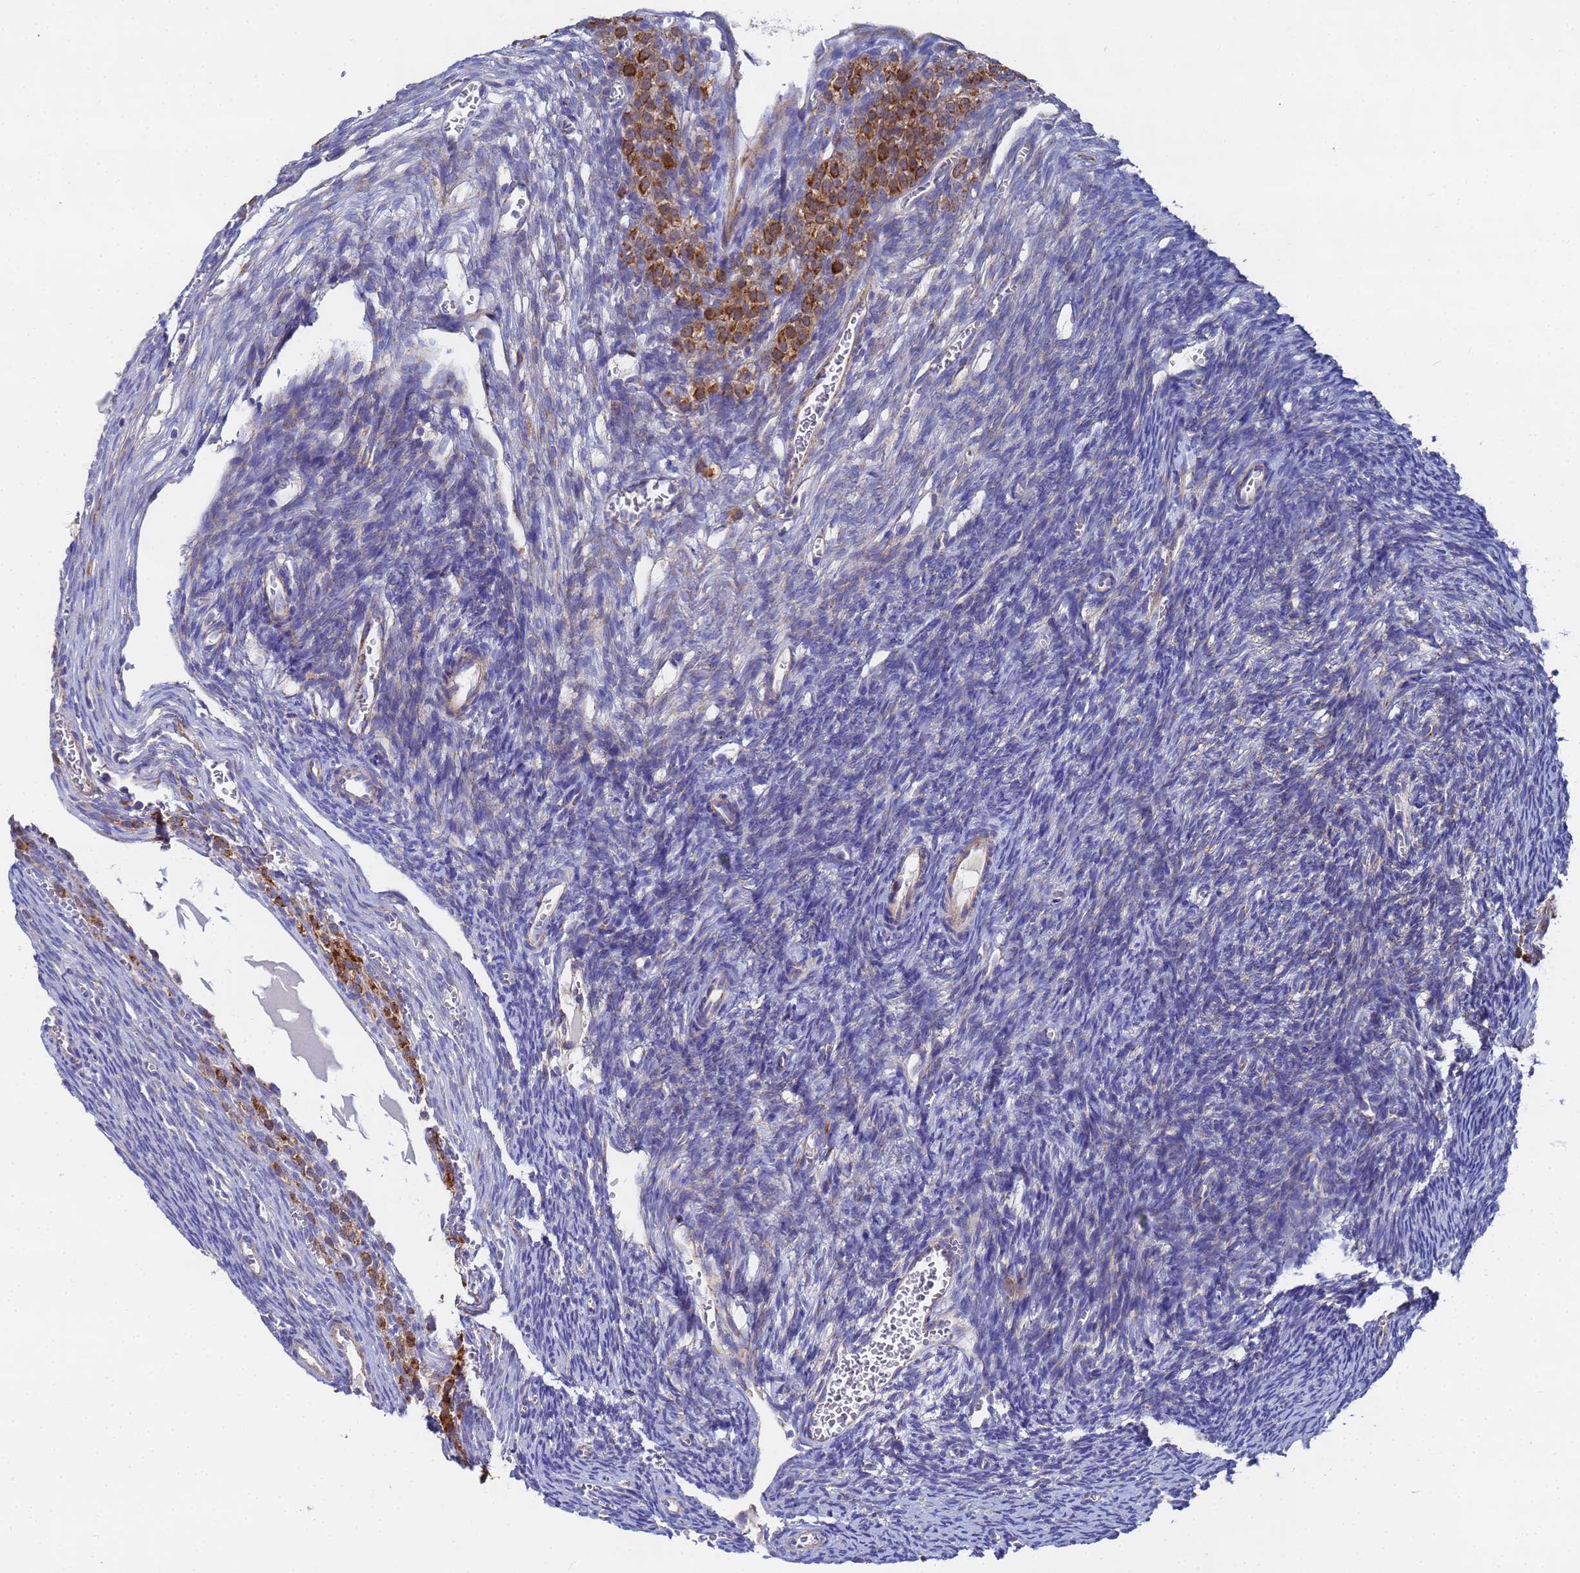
{"staining": {"intensity": "negative", "quantity": "none", "location": "none"}, "tissue": "ovary", "cell_type": "Ovarian stroma cells", "image_type": "normal", "snomed": [{"axis": "morphology", "description": "Normal tissue, NOS"}, {"axis": "topography", "description": "Ovary"}], "caption": "Immunohistochemistry histopathology image of normal ovary: ovary stained with DAB shows no significant protein expression in ovarian stroma cells.", "gene": "FAHD2A", "patient": {"sex": "female", "age": 39}}